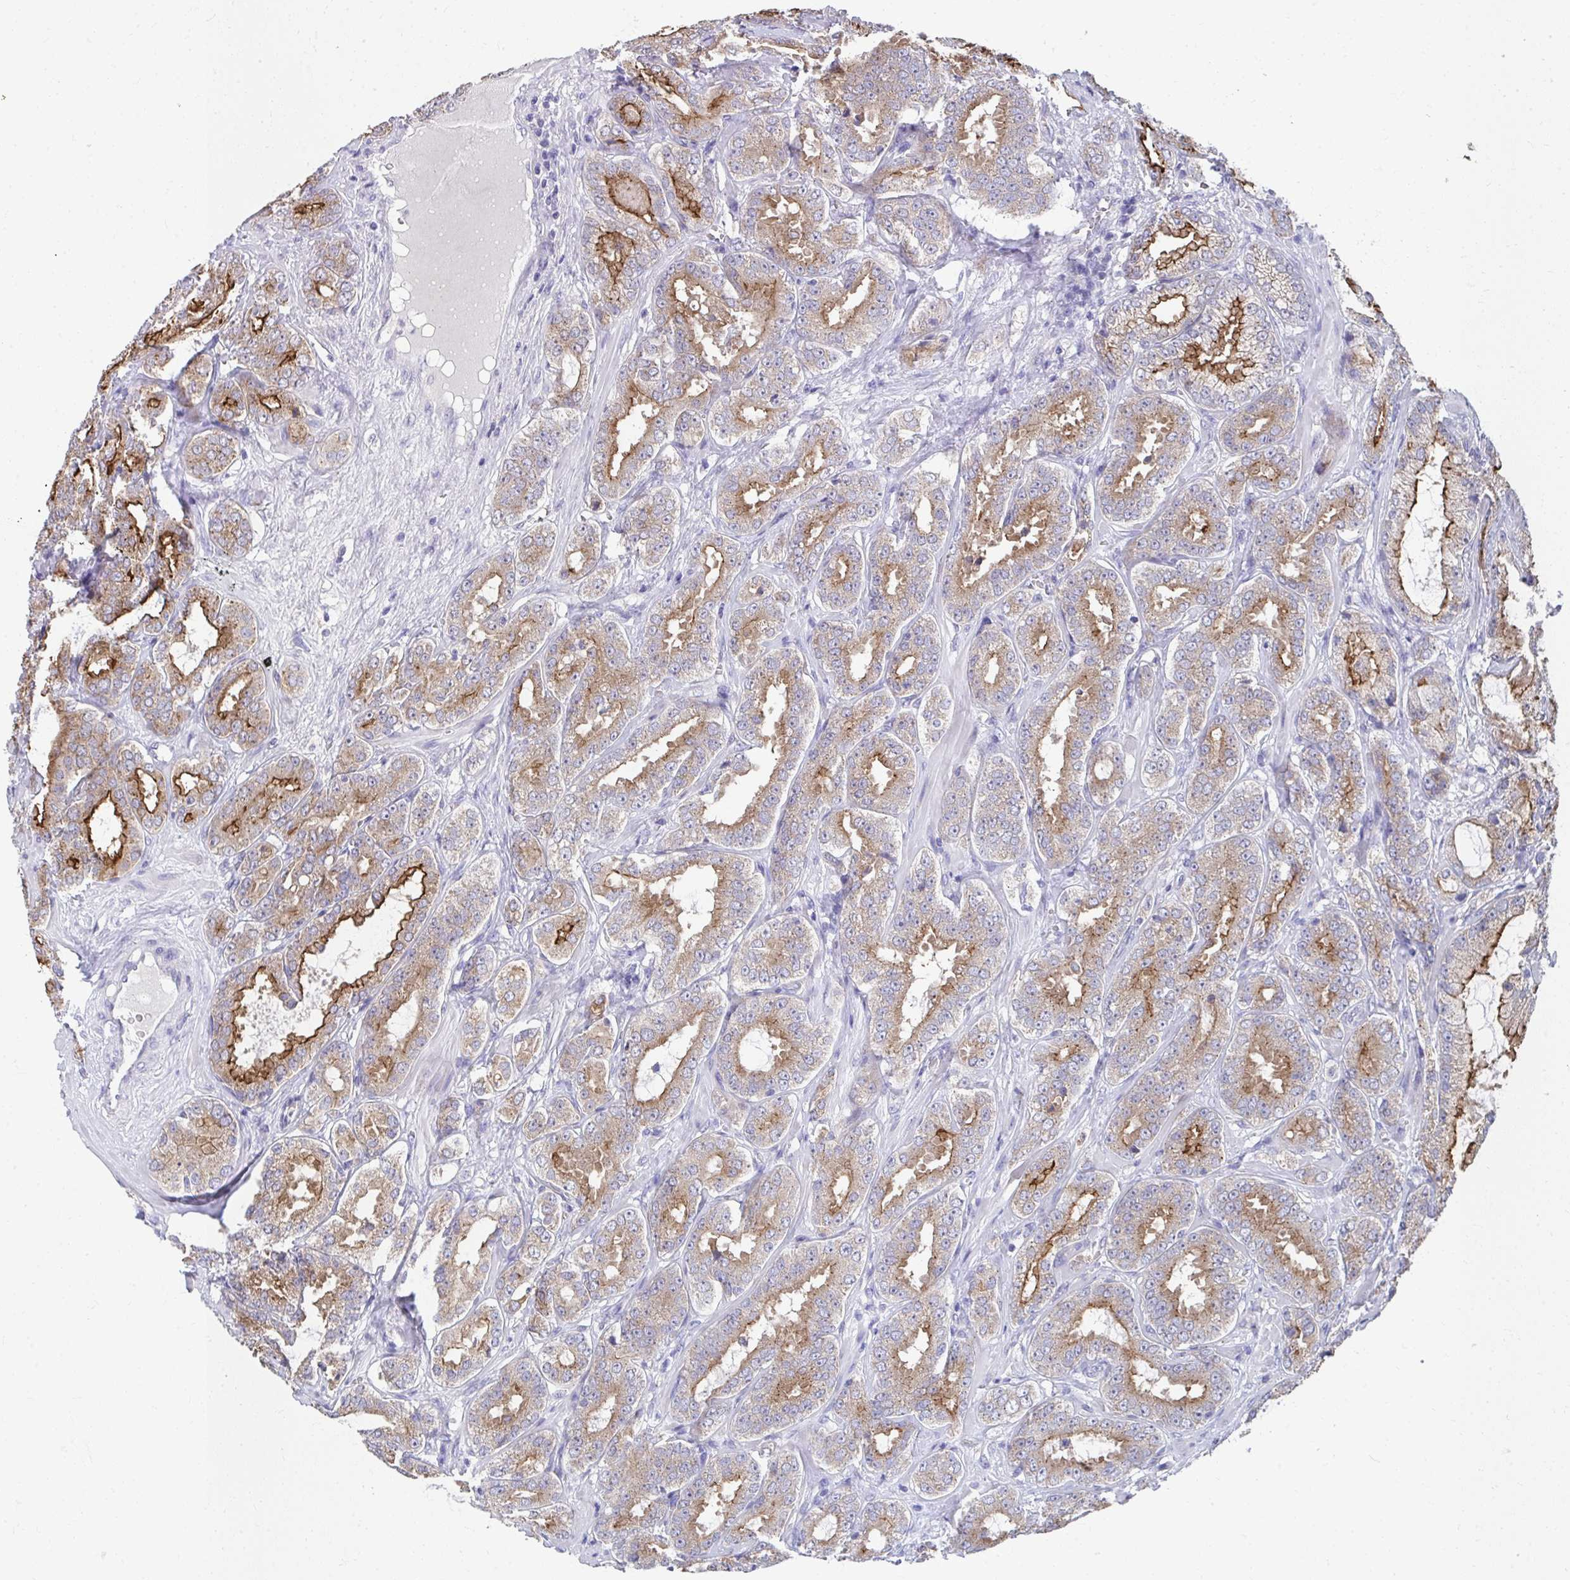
{"staining": {"intensity": "moderate", "quantity": ">75%", "location": "cytoplasmic/membranous"}, "tissue": "prostate cancer", "cell_type": "Tumor cells", "image_type": "cancer", "snomed": [{"axis": "morphology", "description": "Adenocarcinoma, High grade"}, {"axis": "topography", "description": "Prostate"}], "caption": "Immunohistochemical staining of prostate adenocarcinoma (high-grade) exhibits moderate cytoplasmic/membranous protein staining in approximately >75% of tumor cells.", "gene": "TMPRSS2", "patient": {"sex": "male", "age": 64}}